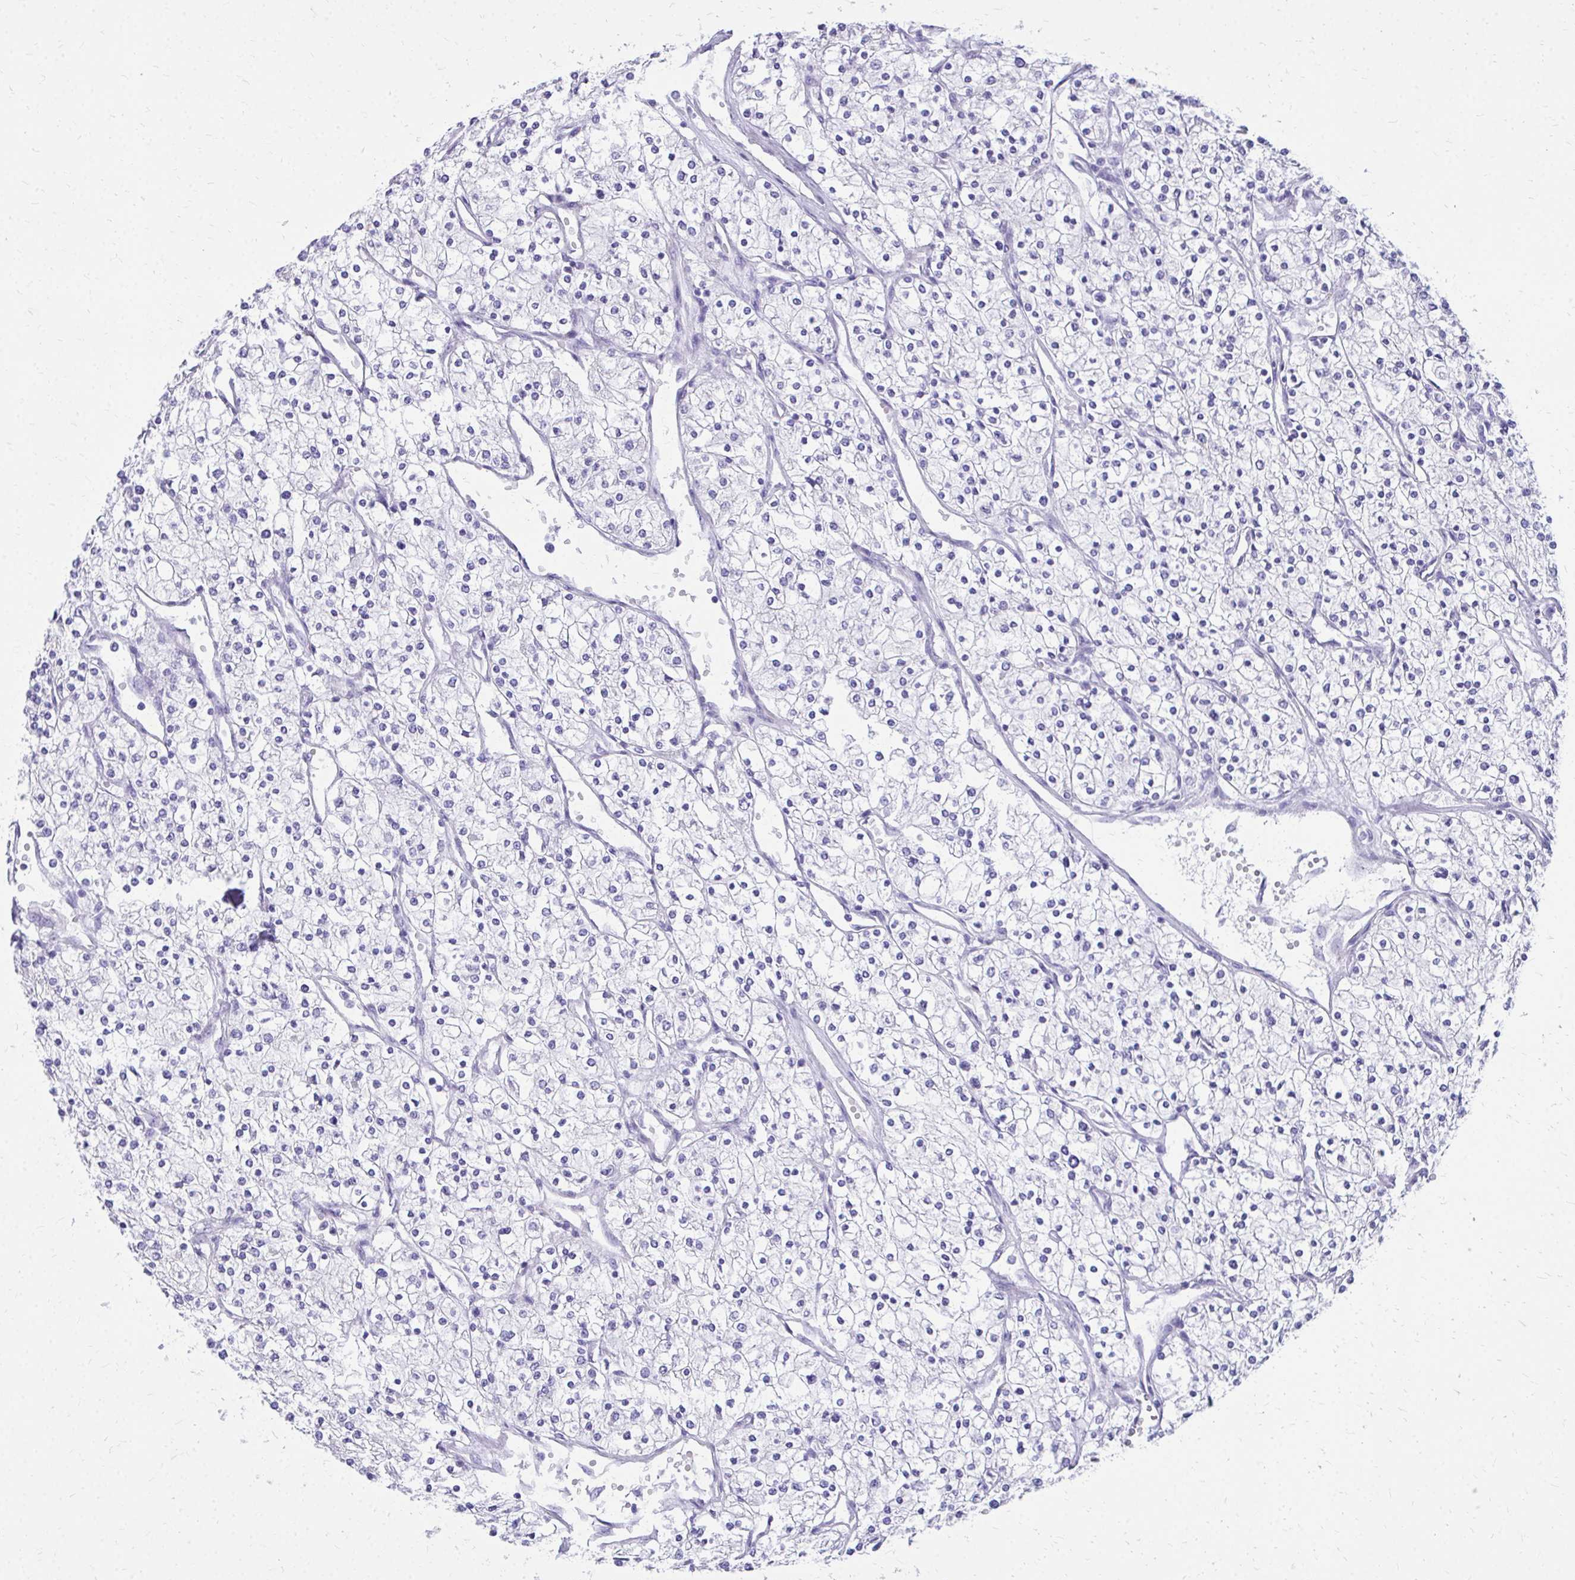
{"staining": {"intensity": "negative", "quantity": "none", "location": "none"}, "tissue": "renal cancer", "cell_type": "Tumor cells", "image_type": "cancer", "snomed": [{"axis": "morphology", "description": "Adenocarcinoma, NOS"}, {"axis": "topography", "description": "Kidney"}], "caption": "The histopathology image displays no significant expression in tumor cells of renal adenocarcinoma. The staining was performed using DAB (3,3'-diaminobenzidine) to visualize the protein expression in brown, while the nuclei were stained in blue with hematoxylin (Magnification: 20x).", "gene": "TRIM6", "patient": {"sex": "male", "age": 80}}